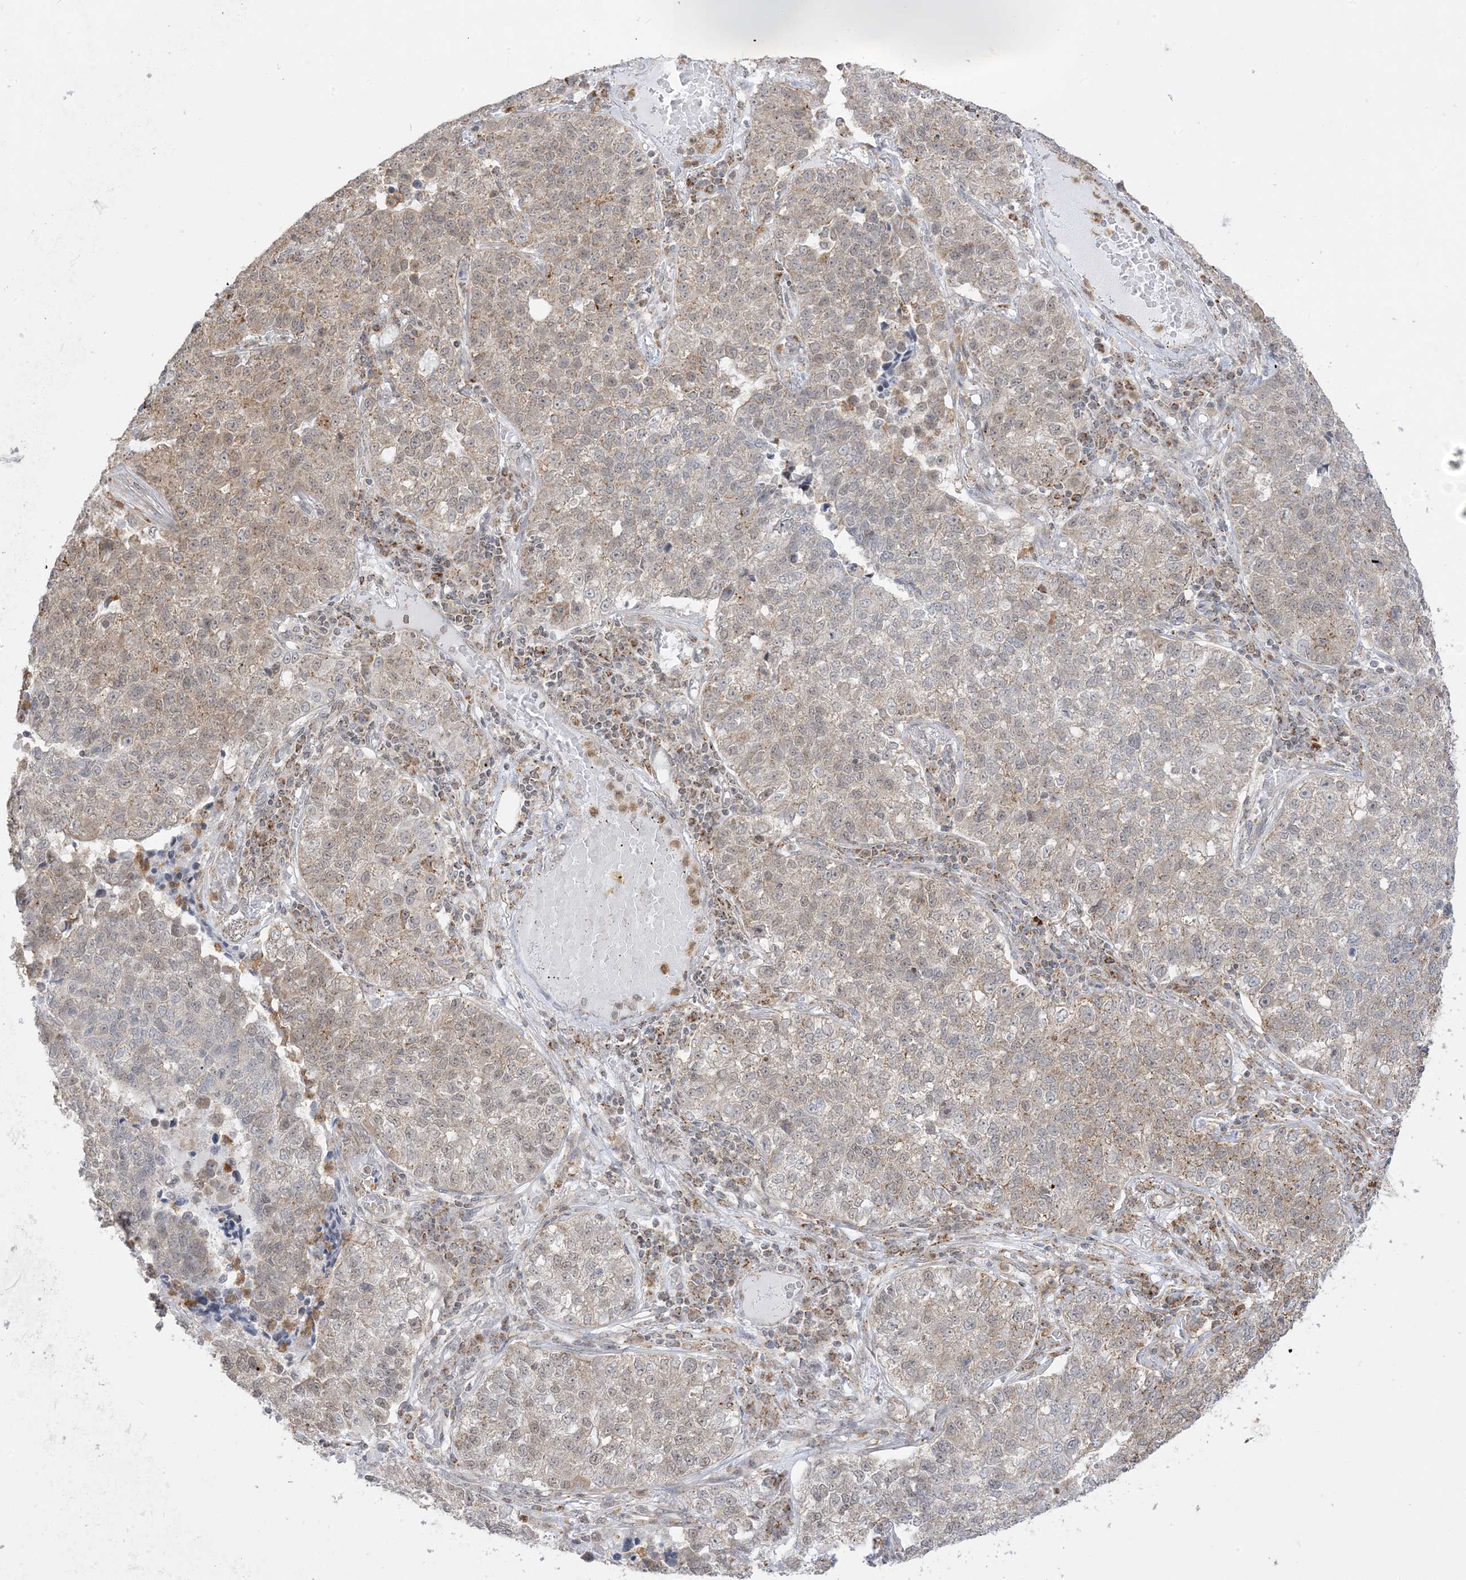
{"staining": {"intensity": "weak", "quantity": "25%-75%", "location": "cytoplasmic/membranous"}, "tissue": "lung cancer", "cell_type": "Tumor cells", "image_type": "cancer", "snomed": [{"axis": "morphology", "description": "Adenocarcinoma, NOS"}, {"axis": "topography", "description": "Lung"}], "caption": "High-power microscopy captured an immunohistochemistry (IHC) image of lung adenocarcinoma, revealing weak cytoplasmic/membranous staining in about 25%-75% of tumor cells.", "gene": "KANSL3", "patient": {"sex": "male", "age": 49}}